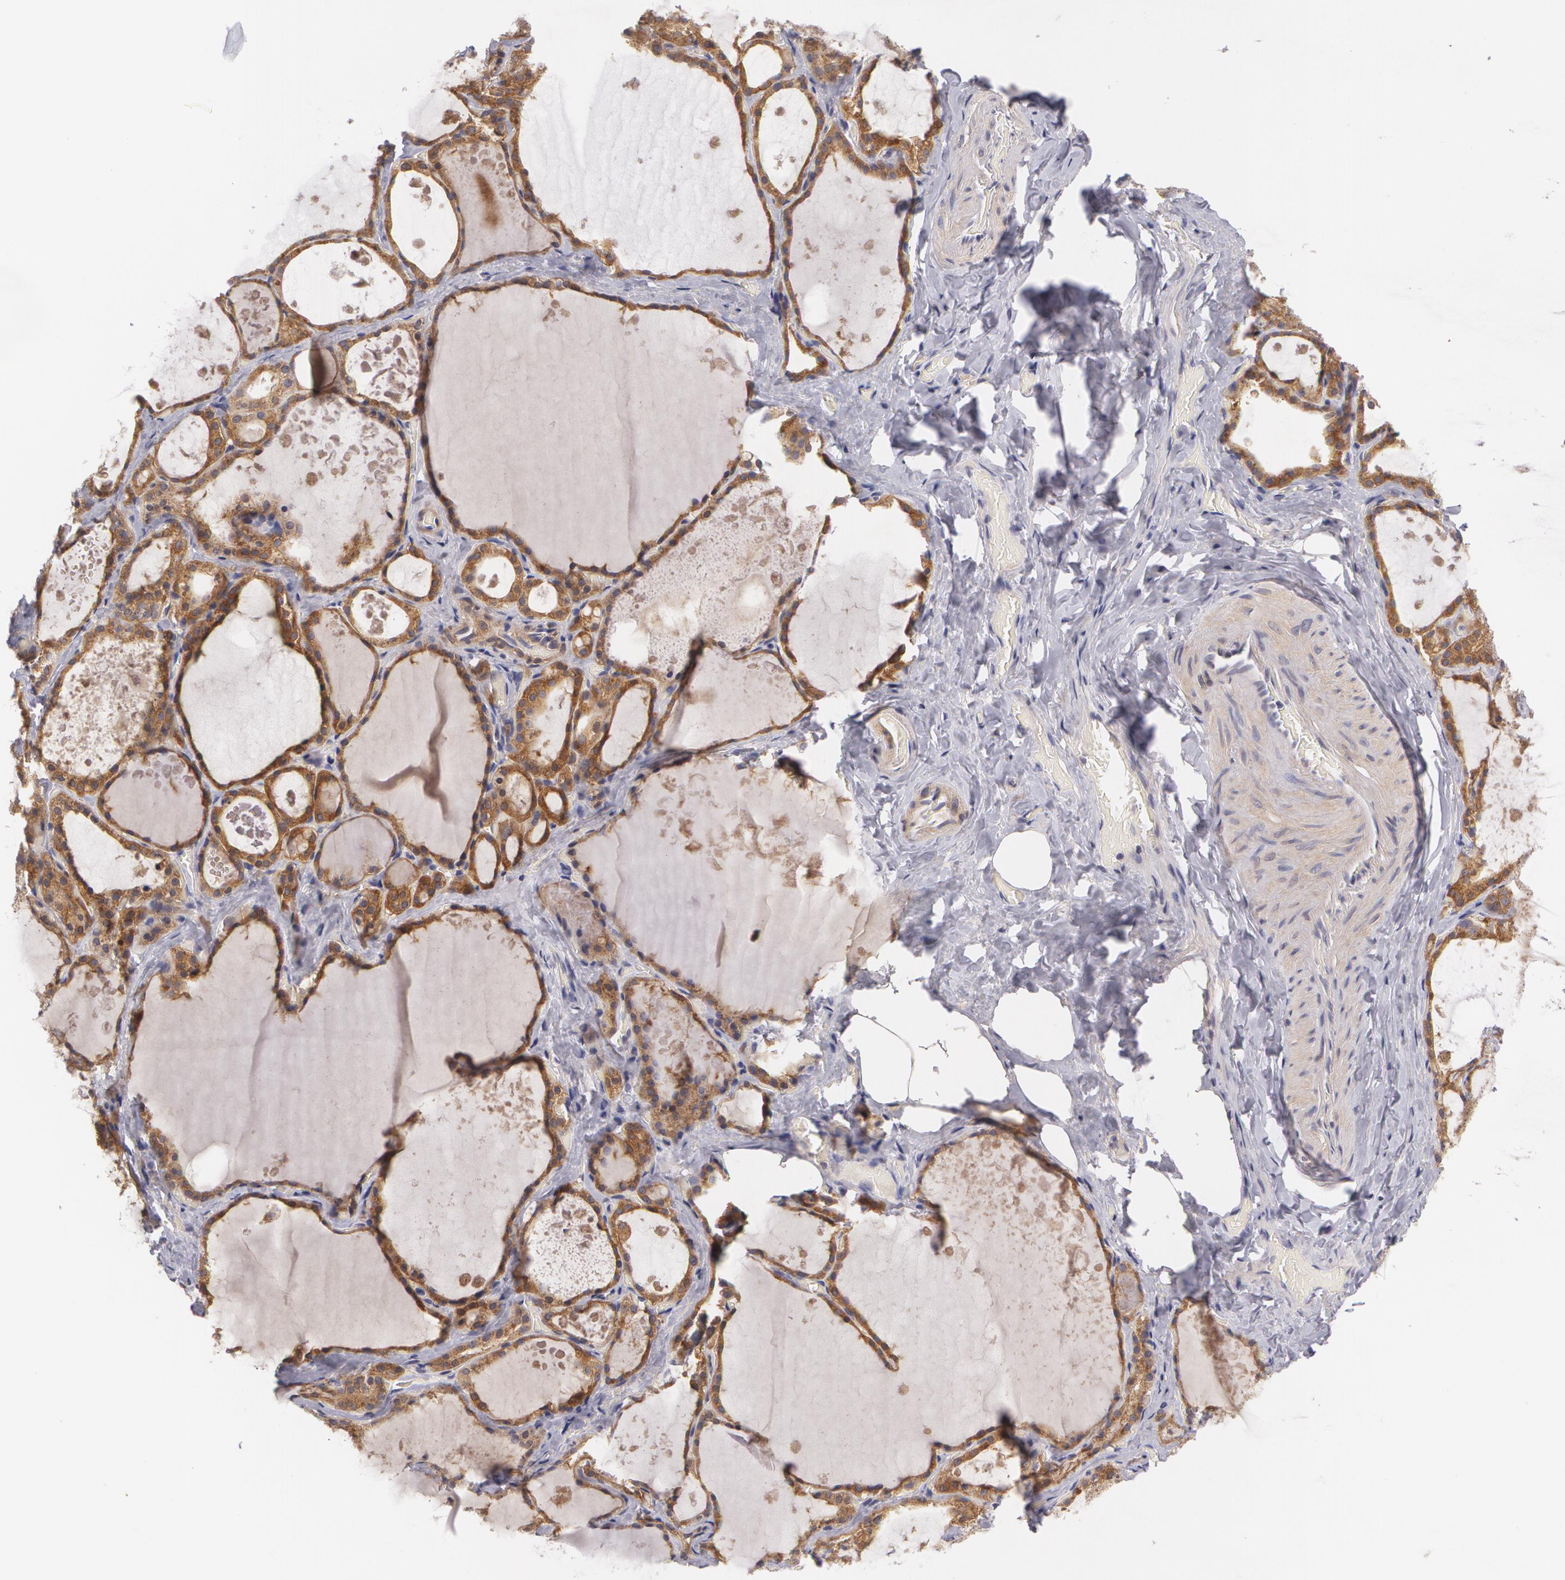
{"staining": {"intensity": "strong", "quantity": ">75%", "location": "cytoplasmic/membranous"}, "tissue": "thyroid gland", "cell_type": "Glandular cells", "image_type": "normal", "snomed": [{"axis": "morphology", "description": "Normal tissue, NOS"}, {"axis": "topography", "description": "Thyroid gland"}], "caption": "Benign thyroid gland shows strong cytoplasmic/membranous expression in about >75% of glandular cells.", "gene": "CASK", "patient": {"sex": "male", "age": 61}}